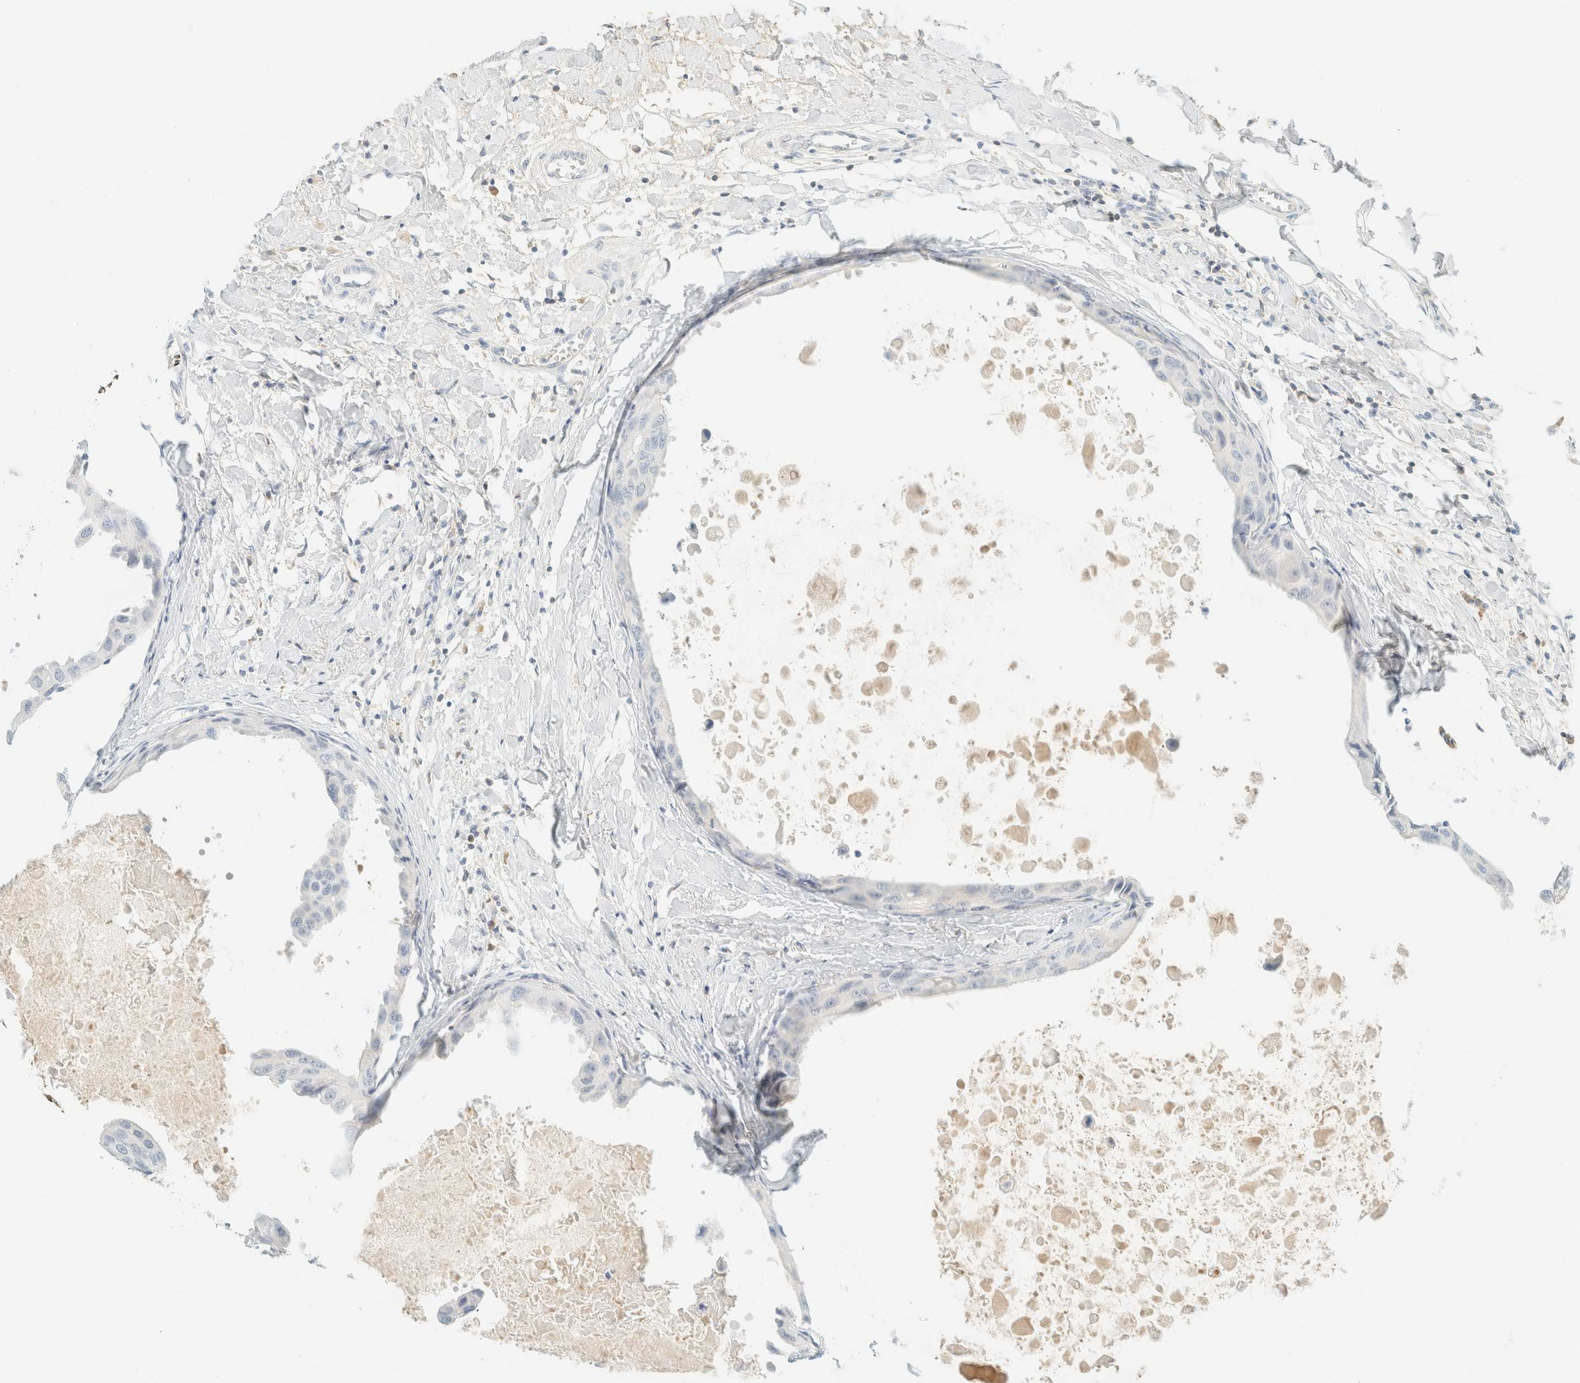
{"staining": {"intensity": "negative", "quantity": "none", "location": "none"}, "tissue": "breast cancer", "cell_type": "Tumor cells", "image_type": "cancer", "snomed": [{"axis": "morphology", "description": "Duct carcinoma"}, {"axis": "topography", "description": "Breast"}], "caption": "Human invasive ductal carcinoma (breast) stained for a protein using immunohistochemistry (IHC) displays no expression in tumor cells.", "gene": "GPA33", "patient": {"sex": "female", "age": 27}}